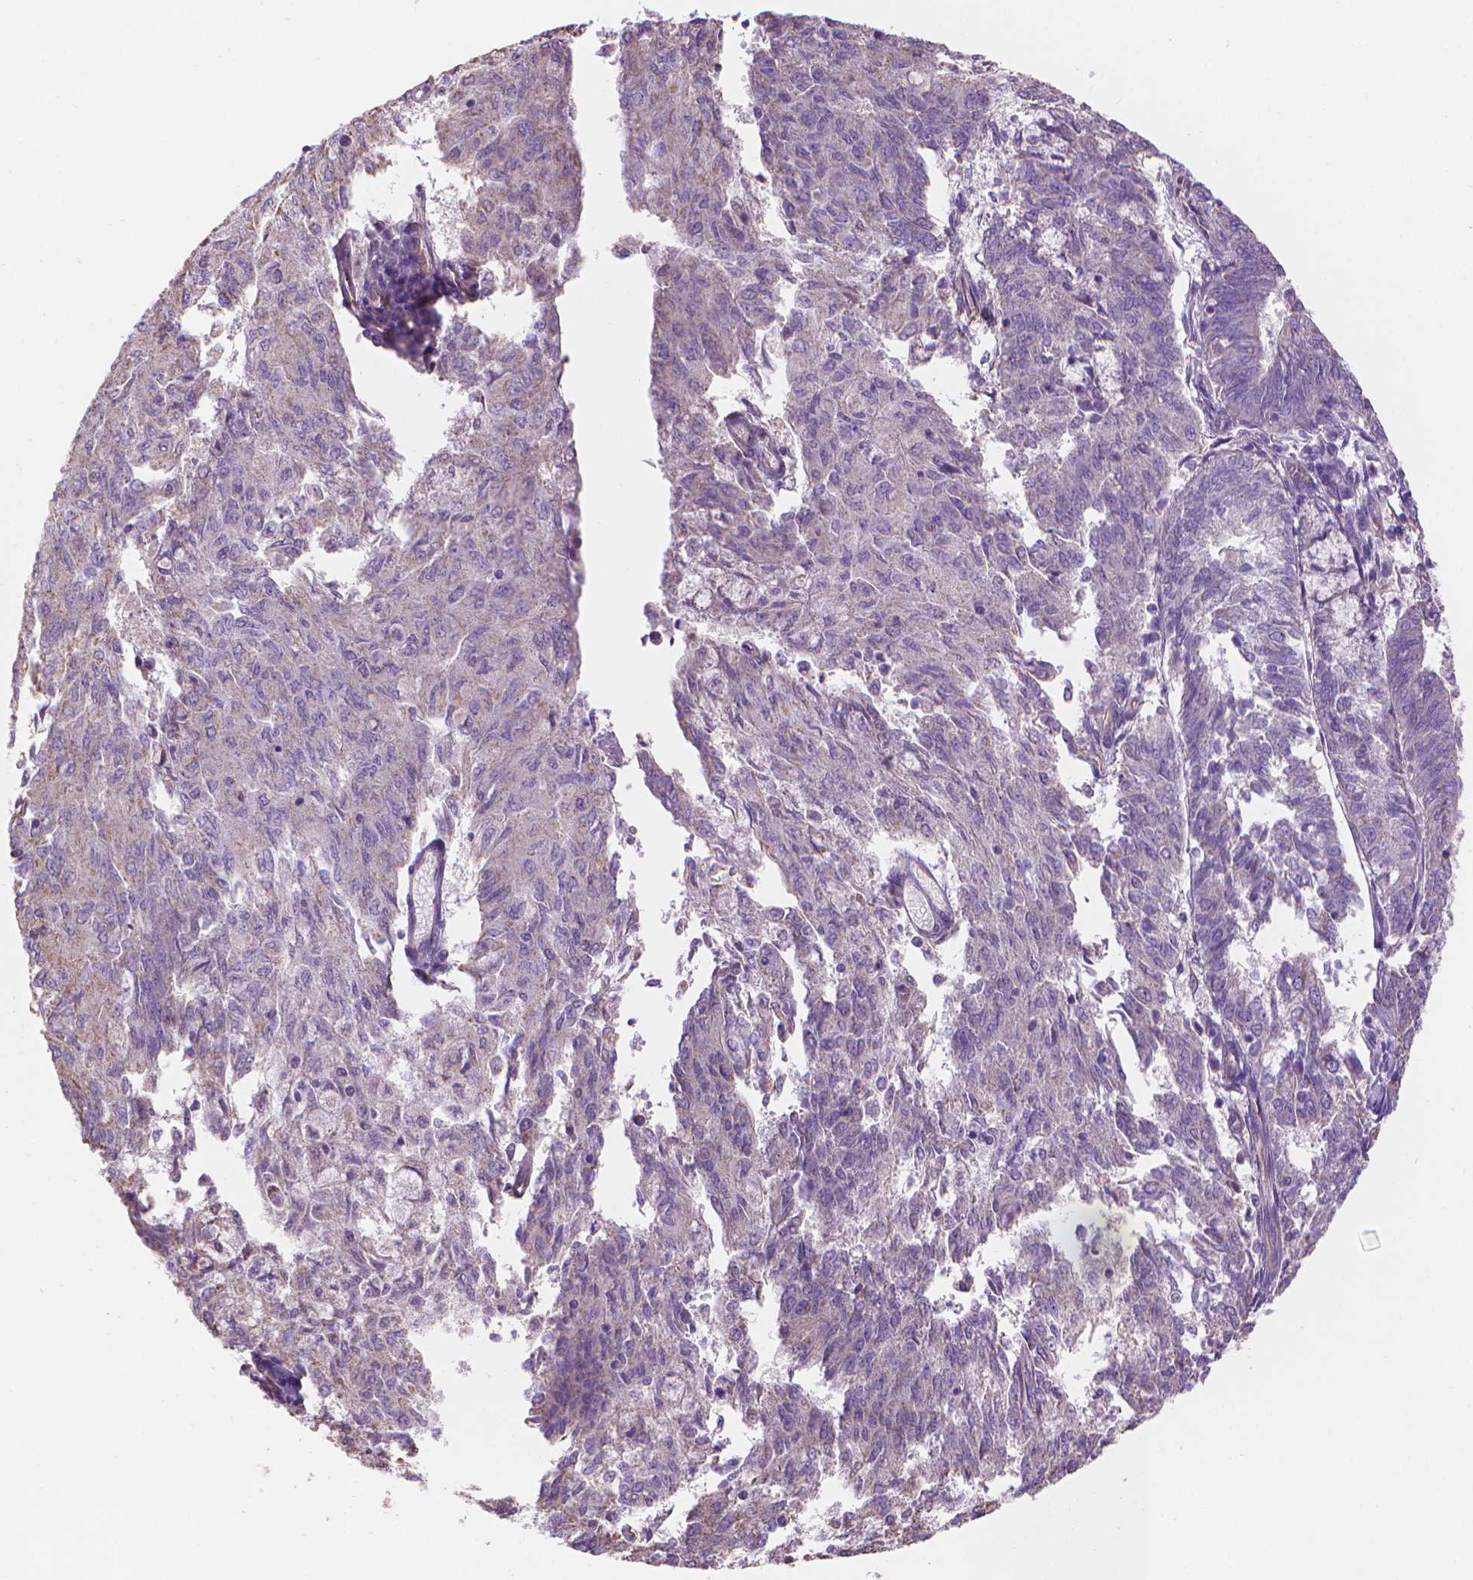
{"staining": {"intensity": "weak", "quantity": "<25%", "location": "cytoplasmic/membranous"}, "tissue": "endometrial cancer", "cell_type": "Tumor cells", "image_type": "cancer", "snomed": [{"axis": "morphology", "description": "Adenocarcinoma, NOS"}, {"axis": "topography", "description": "Endometrium"}], "caption": "Immunohistochemistry (IHC) micrograph of neoplastic tissue: human endometrial cancer (adenocarcinoma) stained with DAB (3,3'-diaminobenzidine) reveals no significant protein staining in tumor cells.", "gene": "TTC29", "patient": {"sex": "female", "age": 82}}